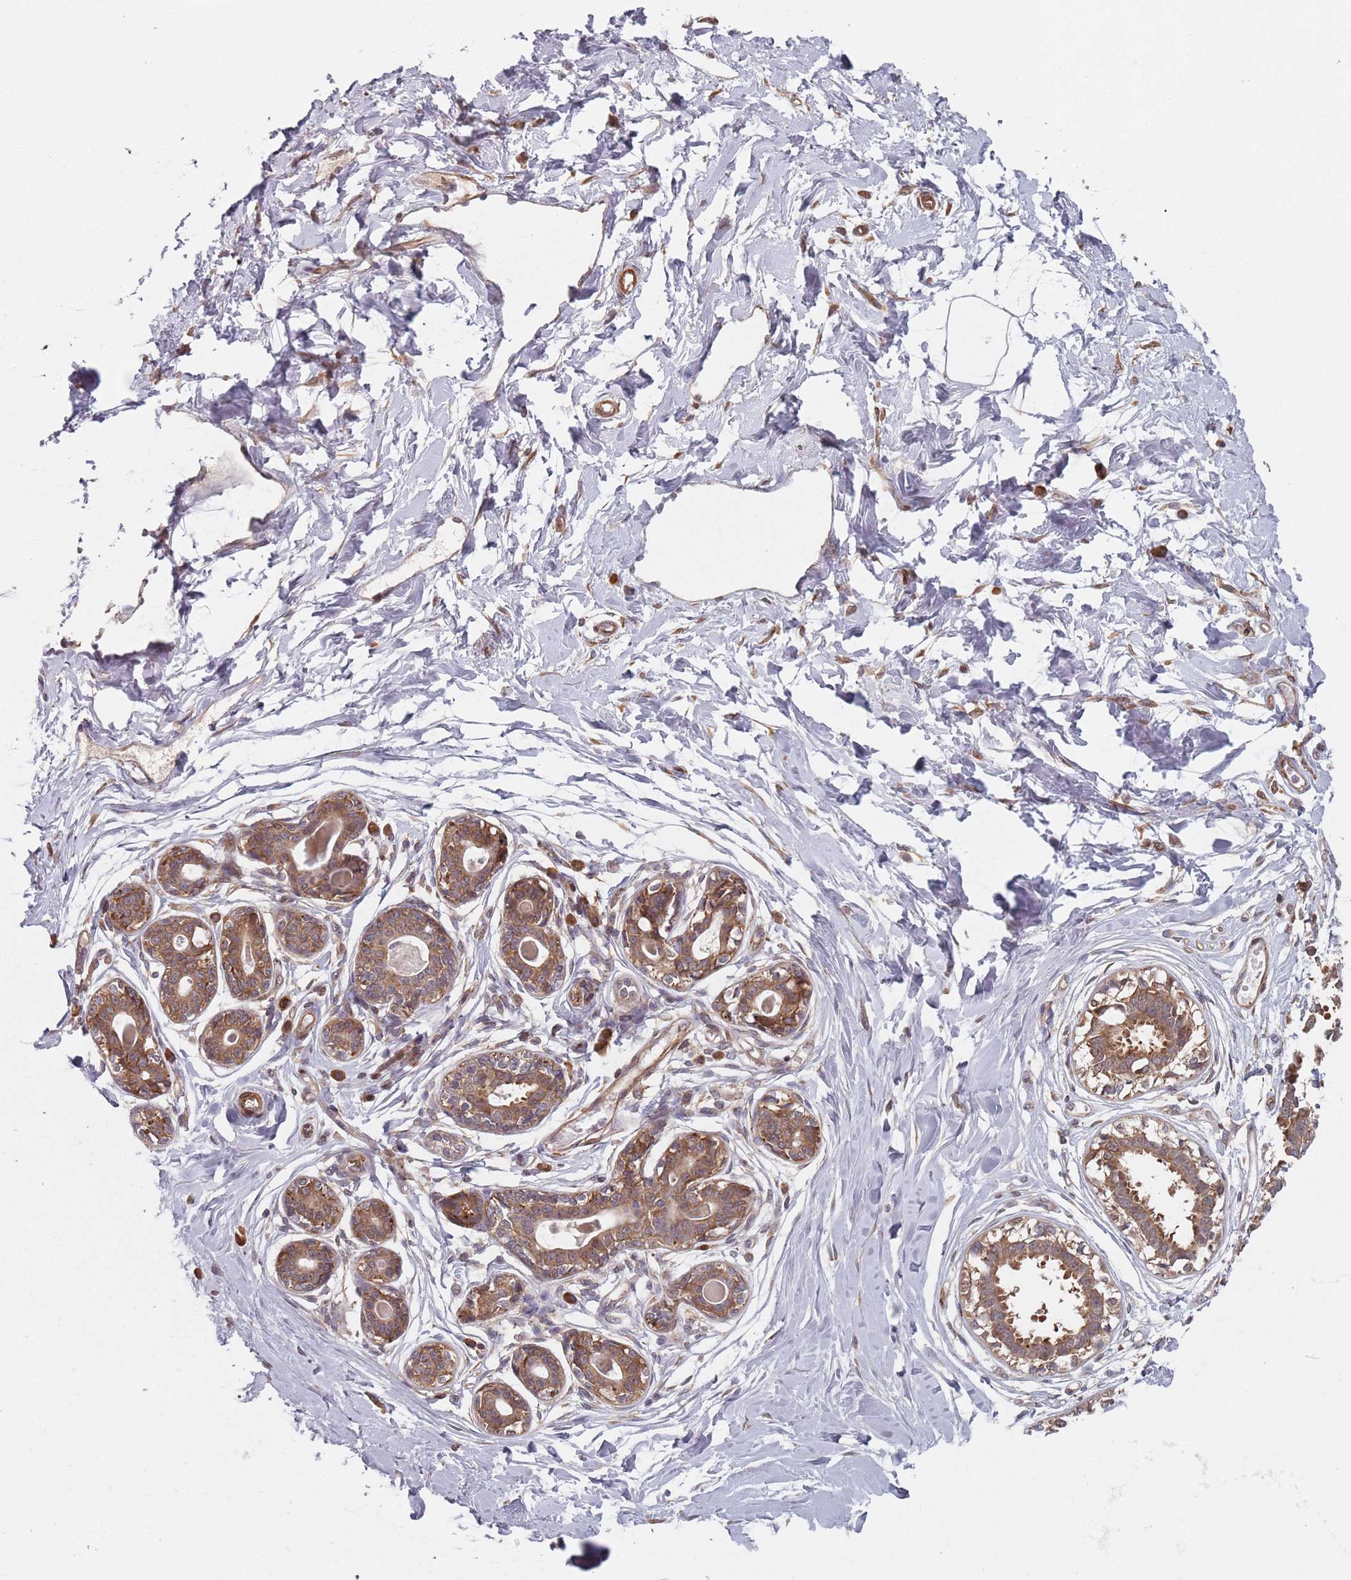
{"staining": {"intensity": "negative", "quantity": "none", "location": "none"}, "tissue": "breast", "cell_type": "Adipocytes", "image_type": "normal", "snomed": [{"axis": "morphology", "description": "Normal tissue, NOS"}, {"axis": "topography", "description": "Breast"}], "caption": "DAB (3,3'-diaminobenzidine) immunohistochemical staining of benign human breast demonstrates no significant expression in adipocytes. (Brightfield microscopy of DAB (3,3'-diaminobenzidine) immunohistochemistry (IHC) at high magnification).", "gene": "NOTCH3", "patient": {"sex": "female", "age": 45}}